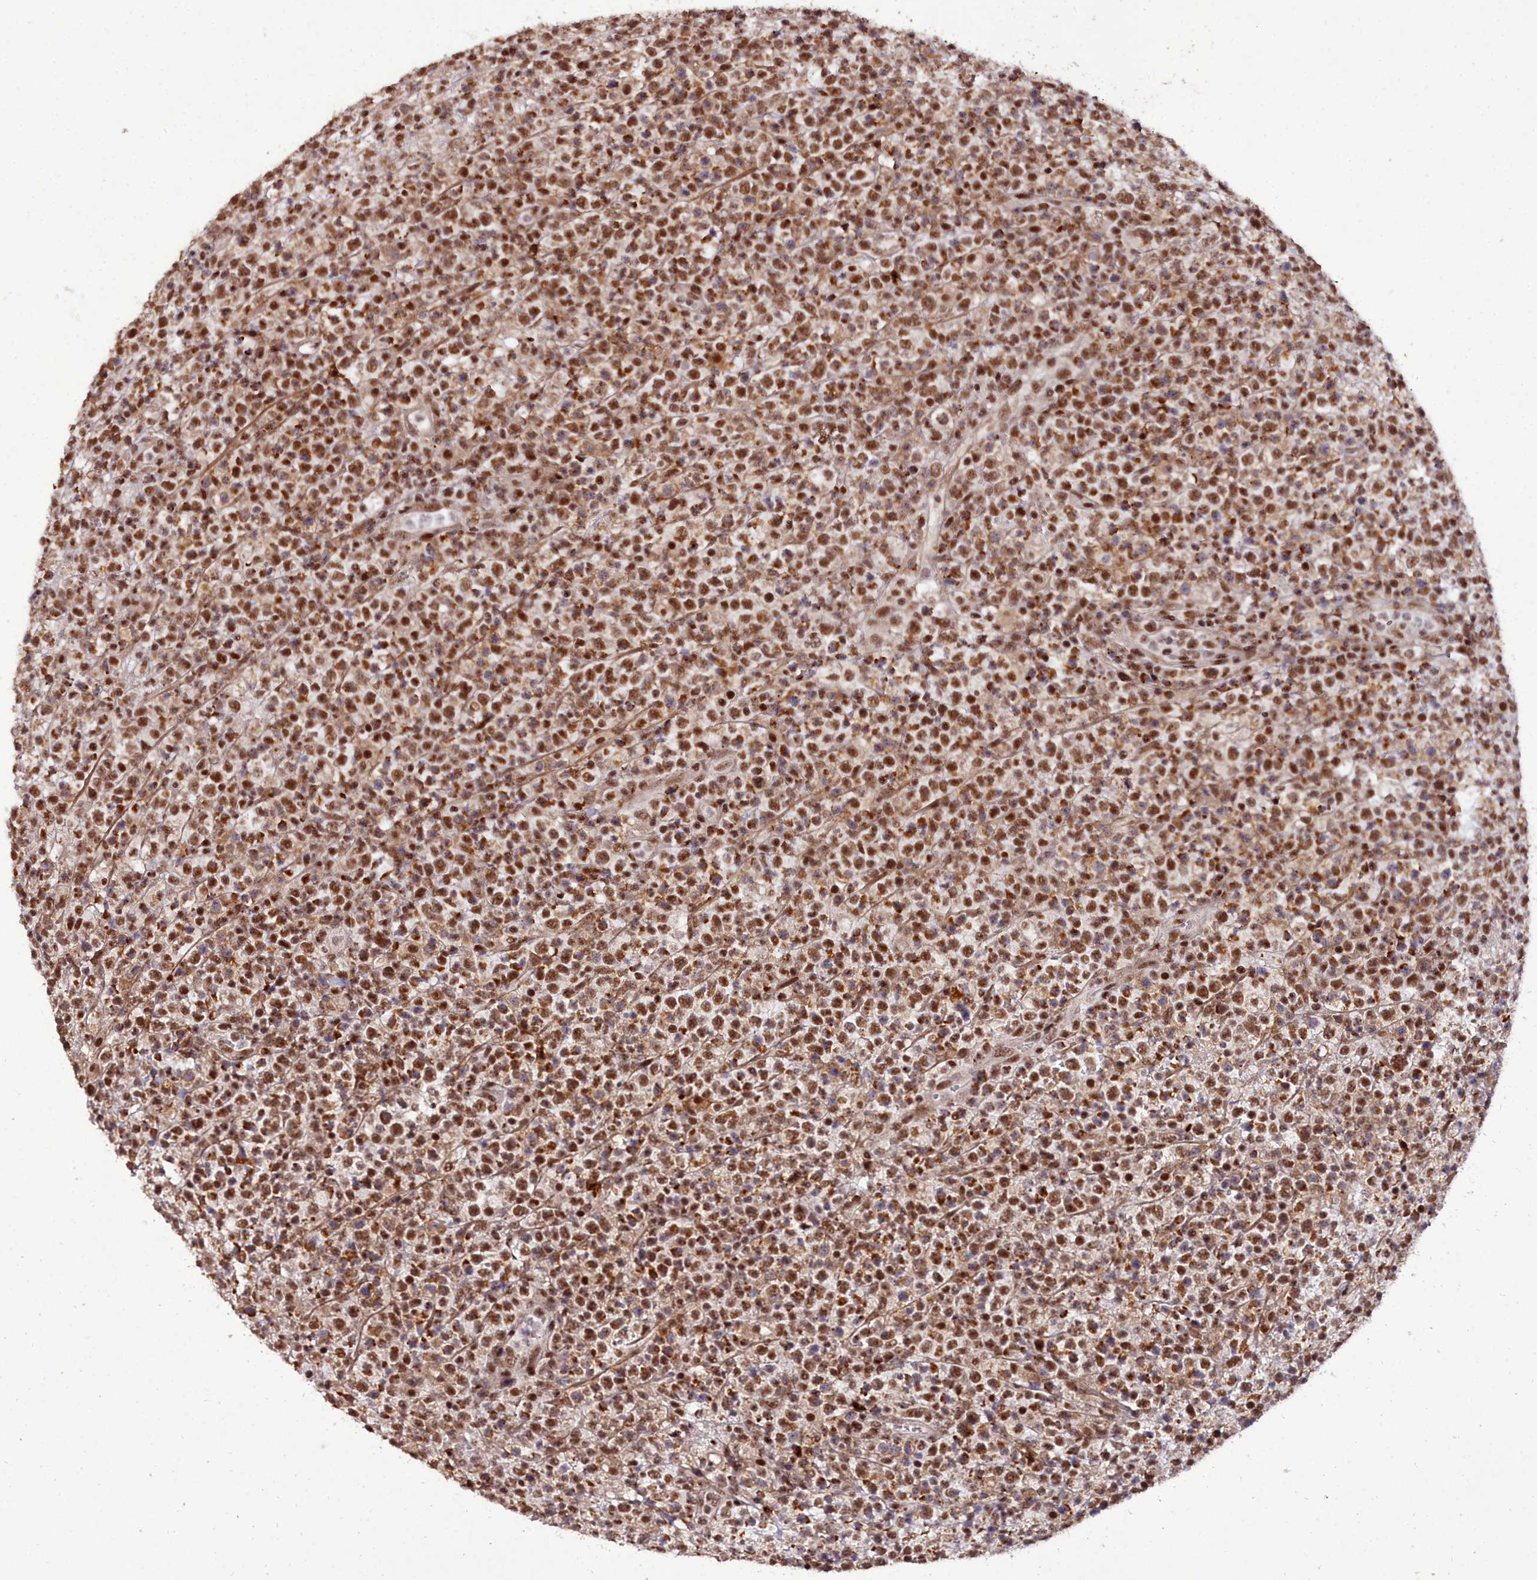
{"staining": {"intensity": "strong", "quantity": ">75%", "location": "cytoplasmic/membranous,nuclear"}, "tissue": "lymphoma", "cell_type": "Tumor cells", "image_type": "cancer", "snomed": [{"axis": "morphology", "description": "Malignant lymphoma, non-Hodgkin's type, High grade"}, {"axis": "topography", "description": "Colon"}], "caption": "Immunohistochemical staining of human malignant lymphoma, non-Hodgkin's type (high-grade) demonstrates high levels of strong cytoplasmic/membranous and nuclear expression in about >75% of tumor cells. The staining was performed using DAB to visualize the protein expression in brown, while the nuclei were stained in blue with hematoxylin (Magnification: 20x).", "gene": "CXXC1", "patient": {"sex": "female", "age": 53}}